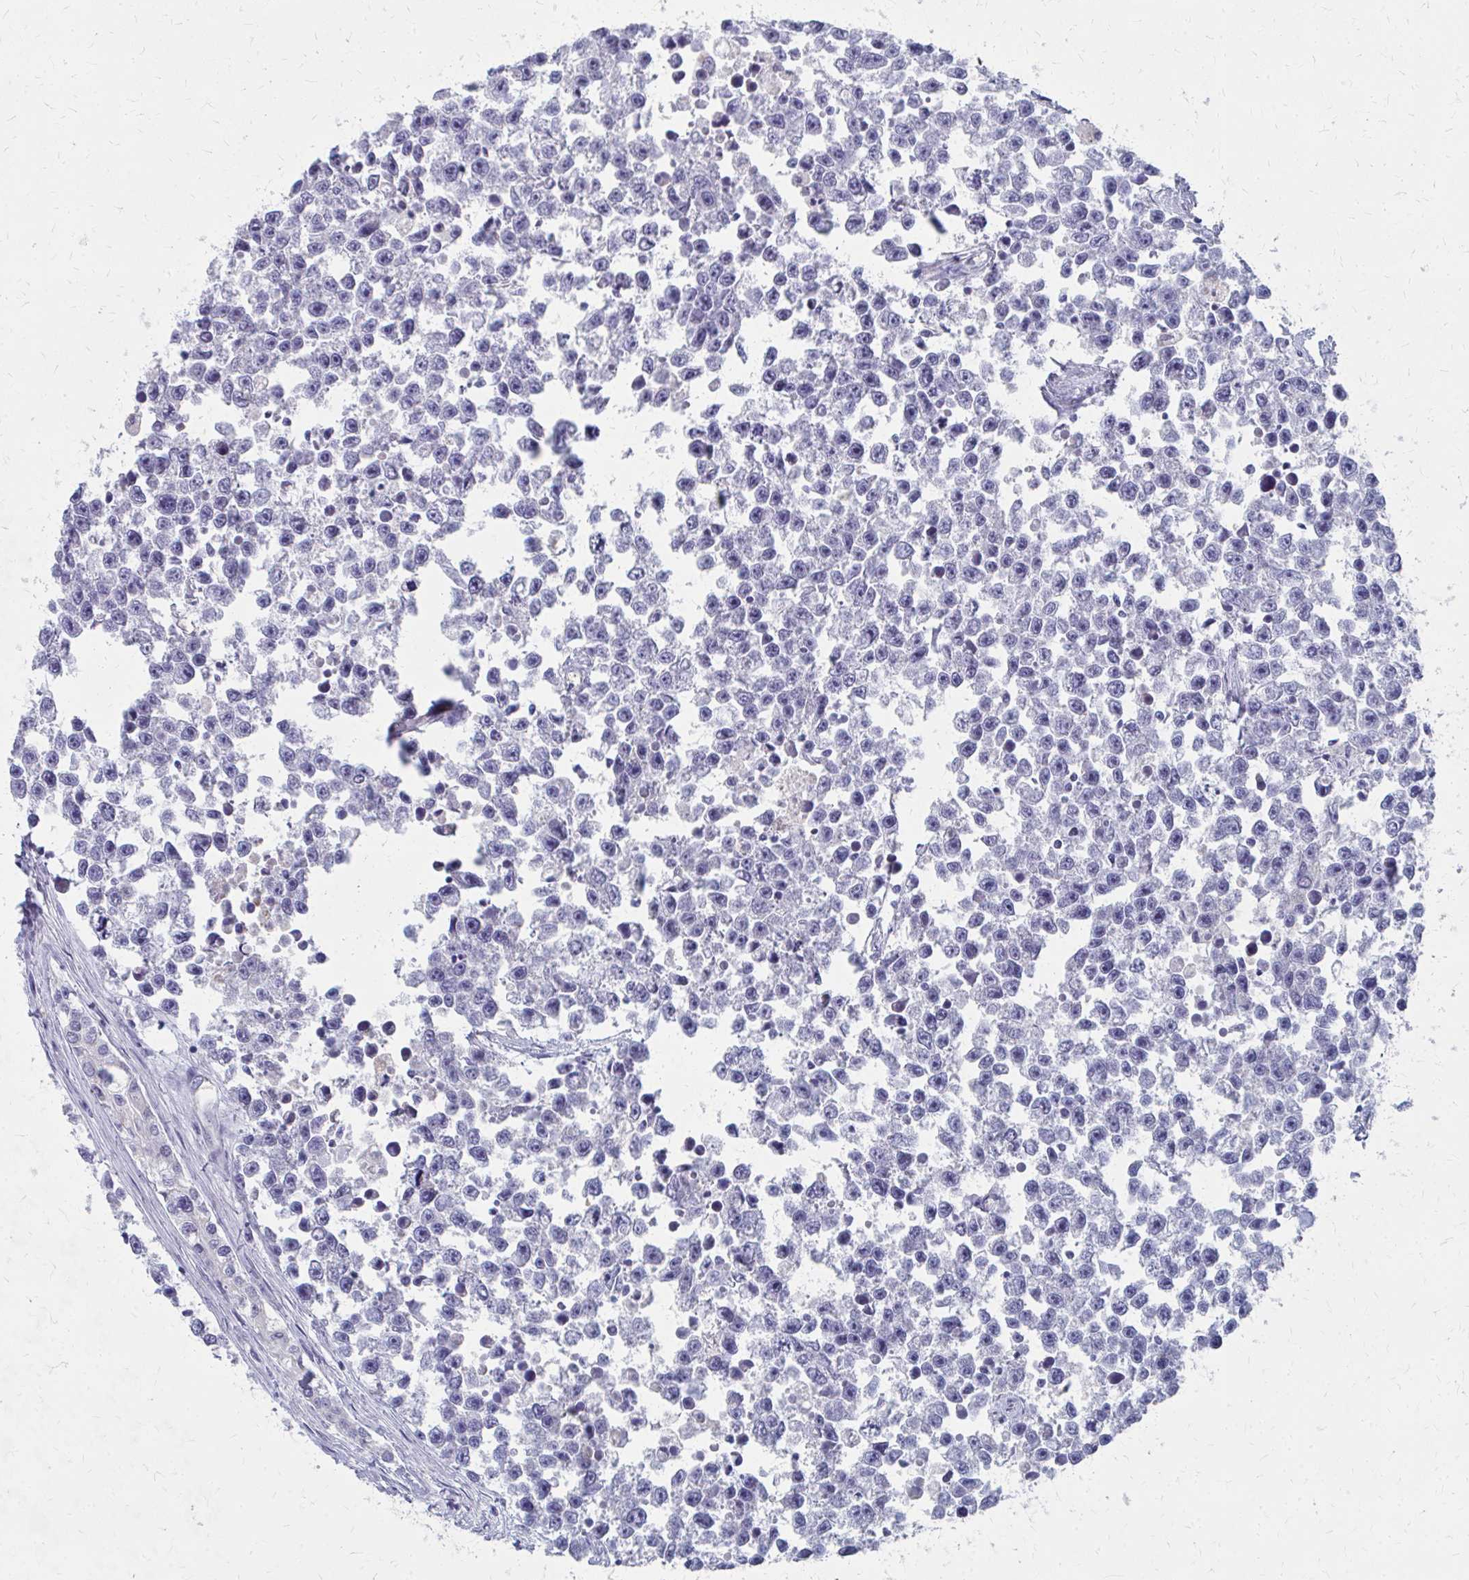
{"staining": {"intensity": "negative", "quantity": "none", "location": "none"}, "tissue": "testis cancer", "cell_type": "Tumor cells", "image_type": "cancer", "snomed": [{"axis": "morphology", "description": "Seminoma, NOS"}, {"axis": "topography", "description": "Testis"}], "caption": "Tumor cells are negative for protein expression in human testis seminoma. The staining was performed using DAB to visualize the protein expression in brown, while the nuclei were stained in blue with hematoxylin (Magnification: 20x).", "gene": "MS4A2", "patient": {"sex": "male", "age": 26}}